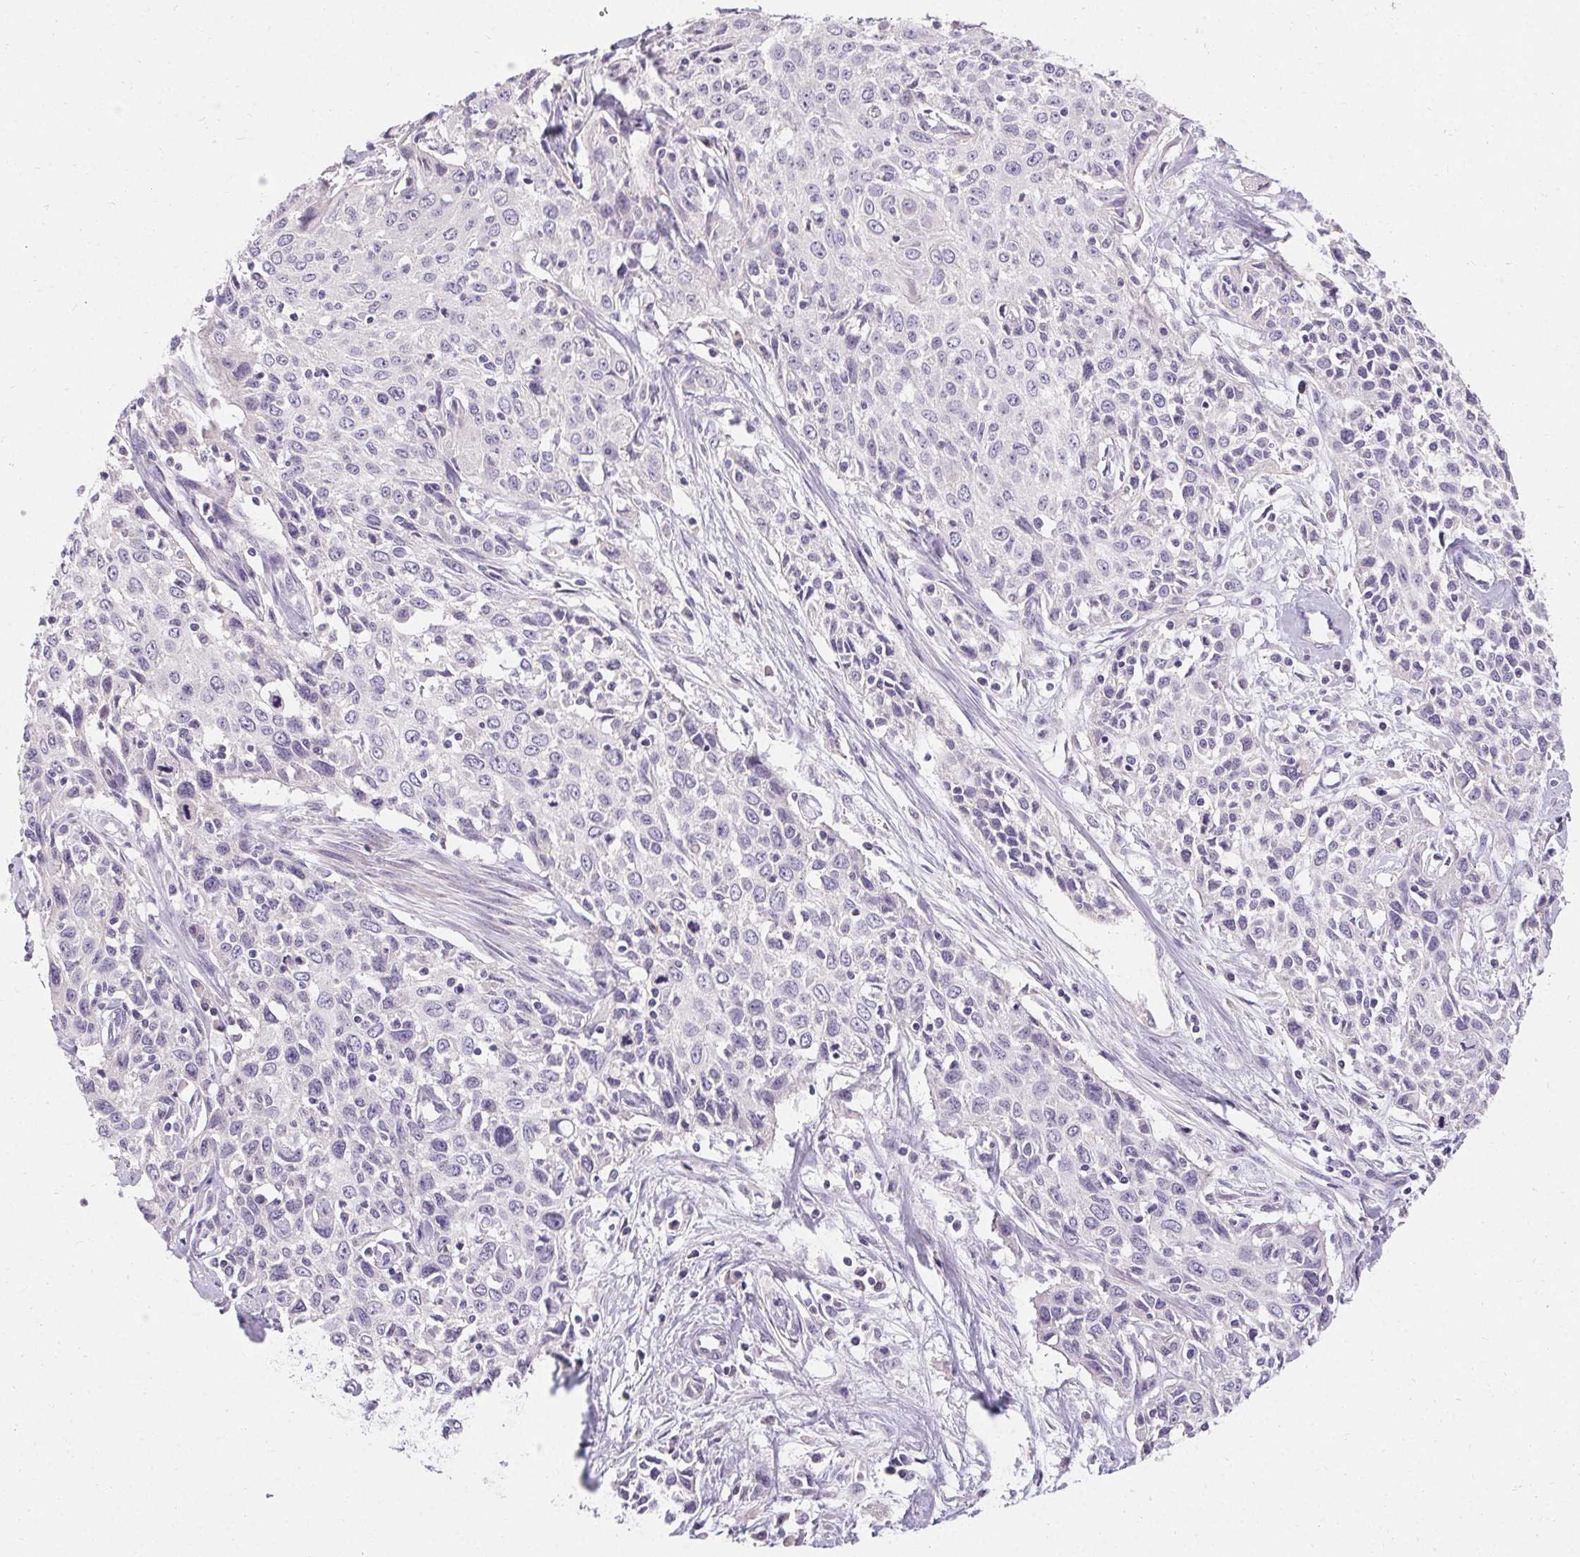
{"staining": {"intensity": "negative", "quantity": "none", "location": "none"}, "tissue": "cervical cancer", "cell_type": "Tumor cells", "image_type": "cancer", "snomed": [{"axis": "morphology", "description": "Squamous cell carcinoma, NOS"}, {"axis": "topography", "description": "Cervix"}], "caption": "Immunohistochemistry (IHC) photomicrograph of neoplastic tissue: human cervical squamous cell carcinoma stained with DAB exhibits no significant protein positivity in tumor cells.", "gene": "TRIP13", "patient": {"sex": "female", "age": 38}}